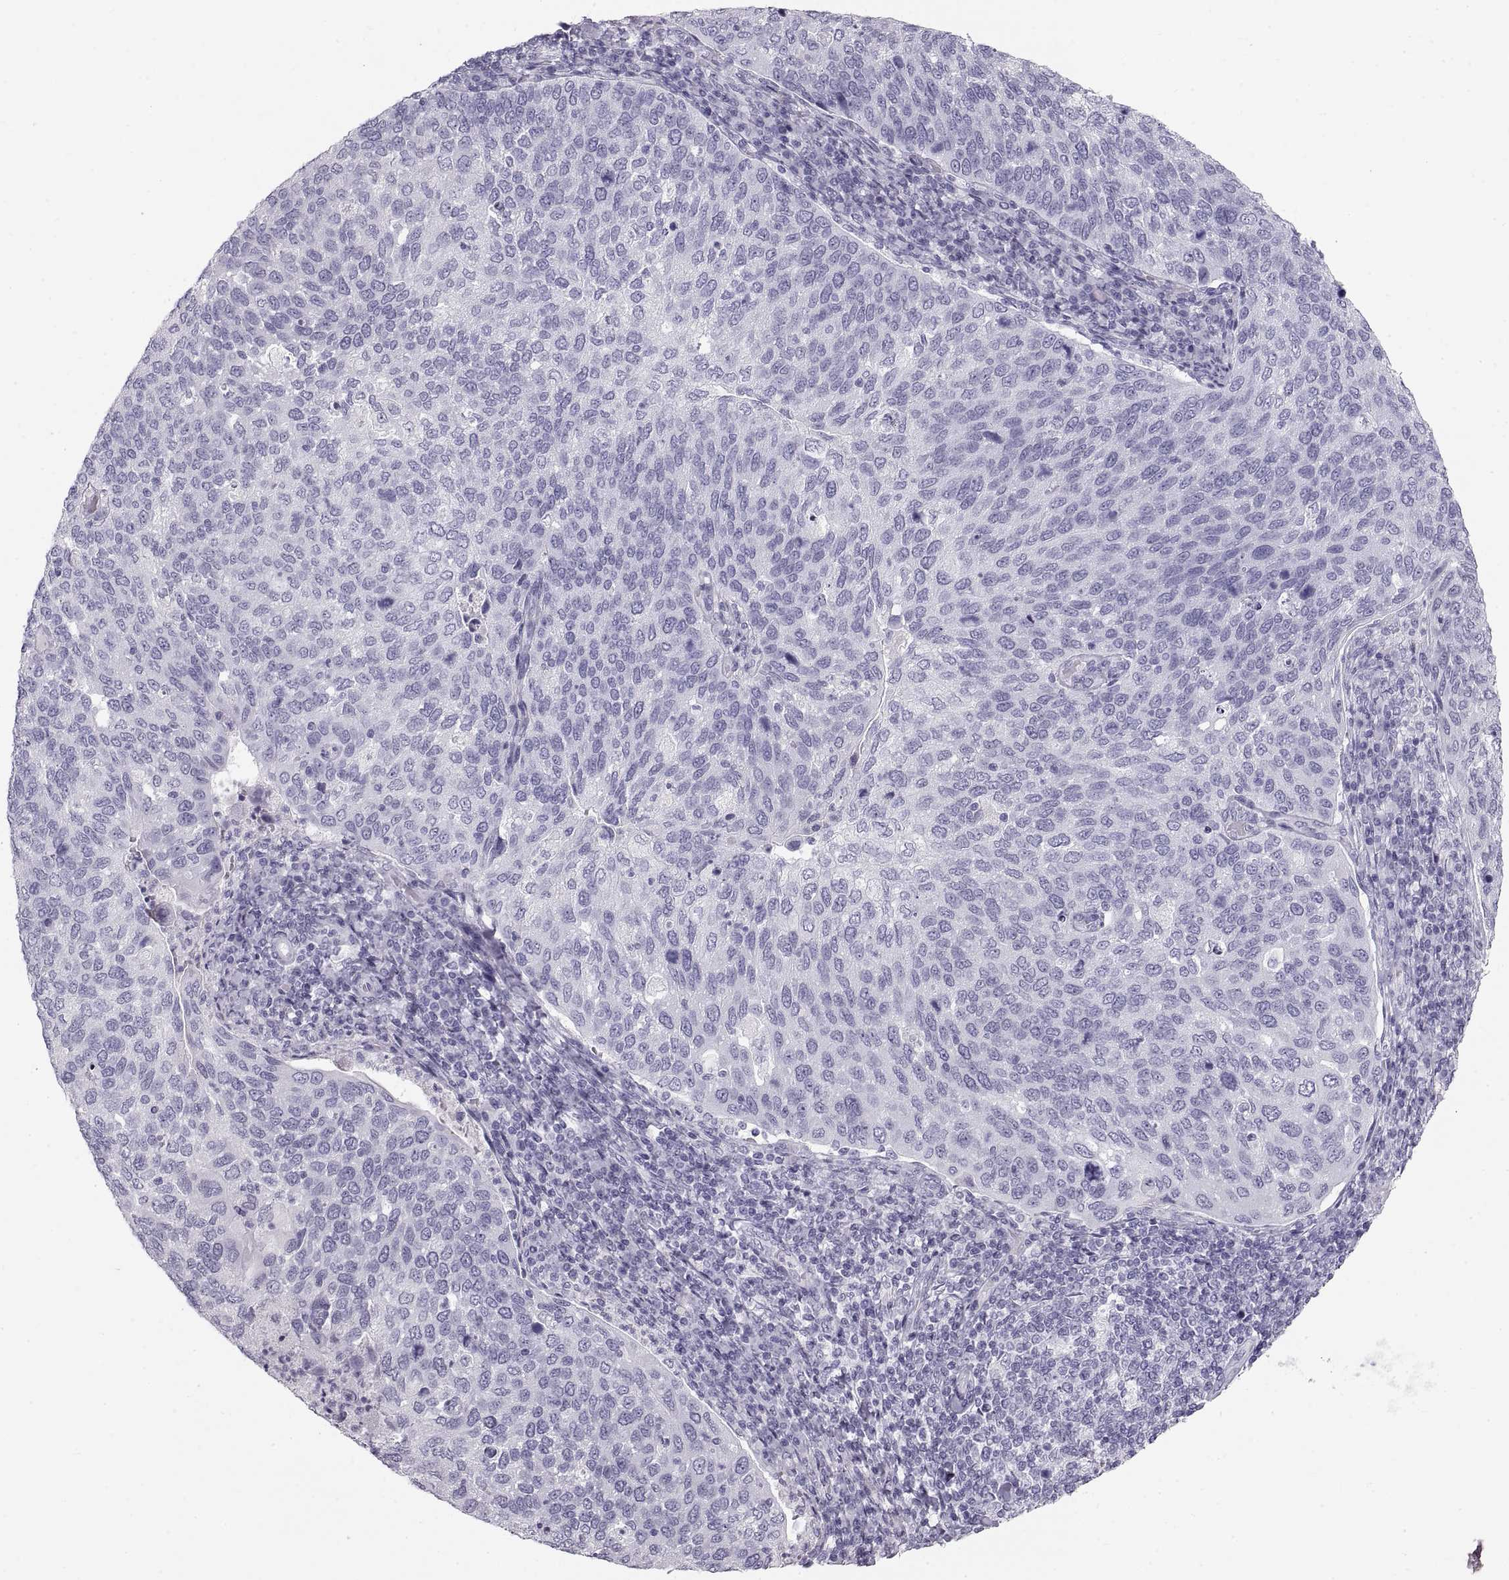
{"staining": {"intensity": "negative", "quantity": "none", "location": "none"}, "tissue": "cervical cancer", "cell_type": "Tumor cells", "image_type": "cancer", "snomed": [{"axis": "morphology", "description": "Squamous cell carcinoma, NOS"}, {"axis": "topography", "description": "Cervix"}], "caption": "The image exhibits no staining of tumor cells in squamous cell carcinoma (cervical).", "gene": "CRYAA", "patient": {"sex": "female", "age": 54}}